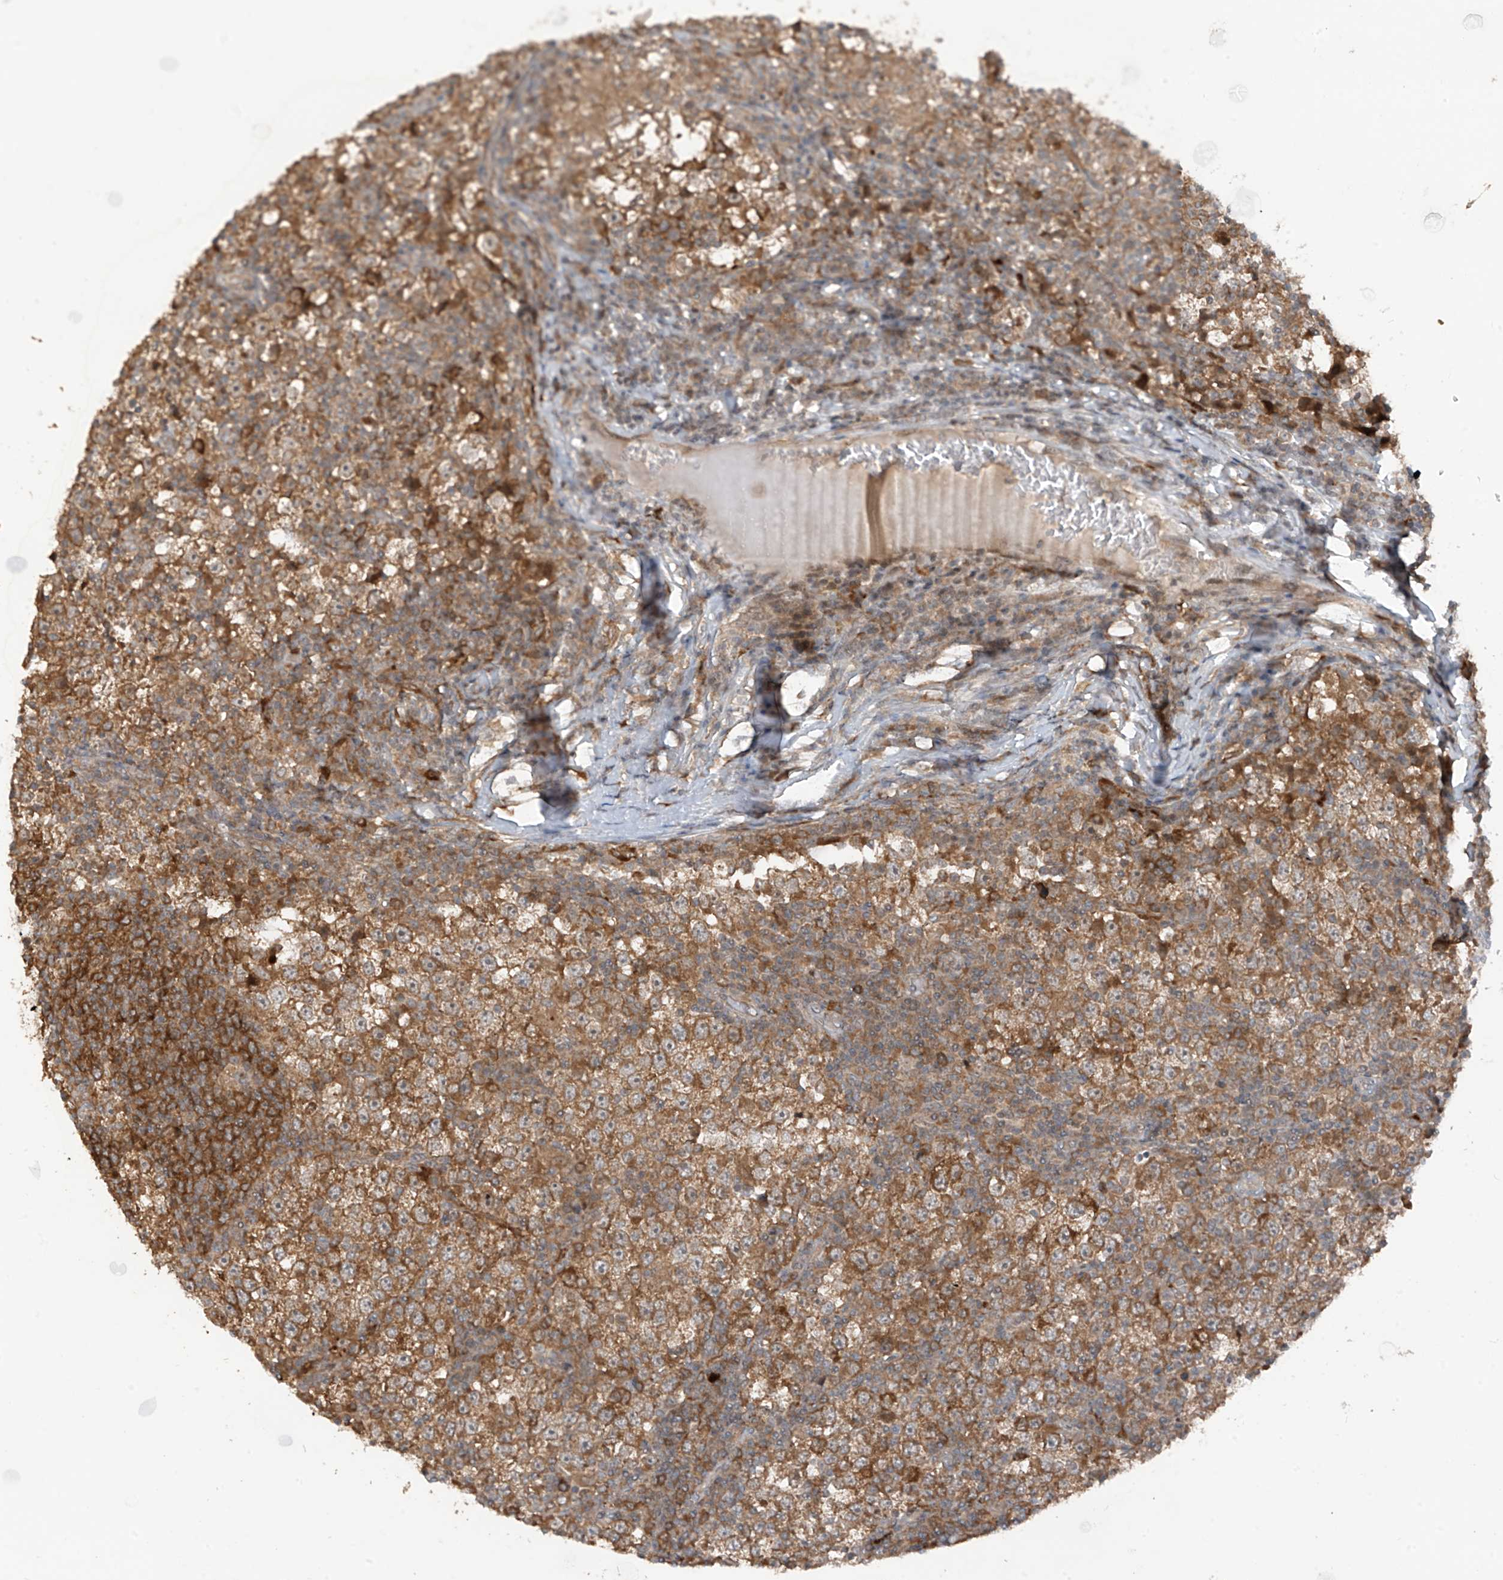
{"staining": {"intensity": "moderate", "quantity": ">75%", "location": "cytoplasmic/membranous"}, "tissue": "testis cancer", "cell_type": "Tumor cells", "image_type": "cancer", "snomed": [{"axis": "morphology", "description": "Seminoma, NOS"}, {"axis": "topography", "description": "Testis"}], "caption": "Testis seminoma stained for a protein (brown) demonstrates moderate cytoplasmic/membranous positive expression in approximately >75% of tumor cells.", "gene": "TXNDC9", "patient": {"sex": "male", "age": 65}}